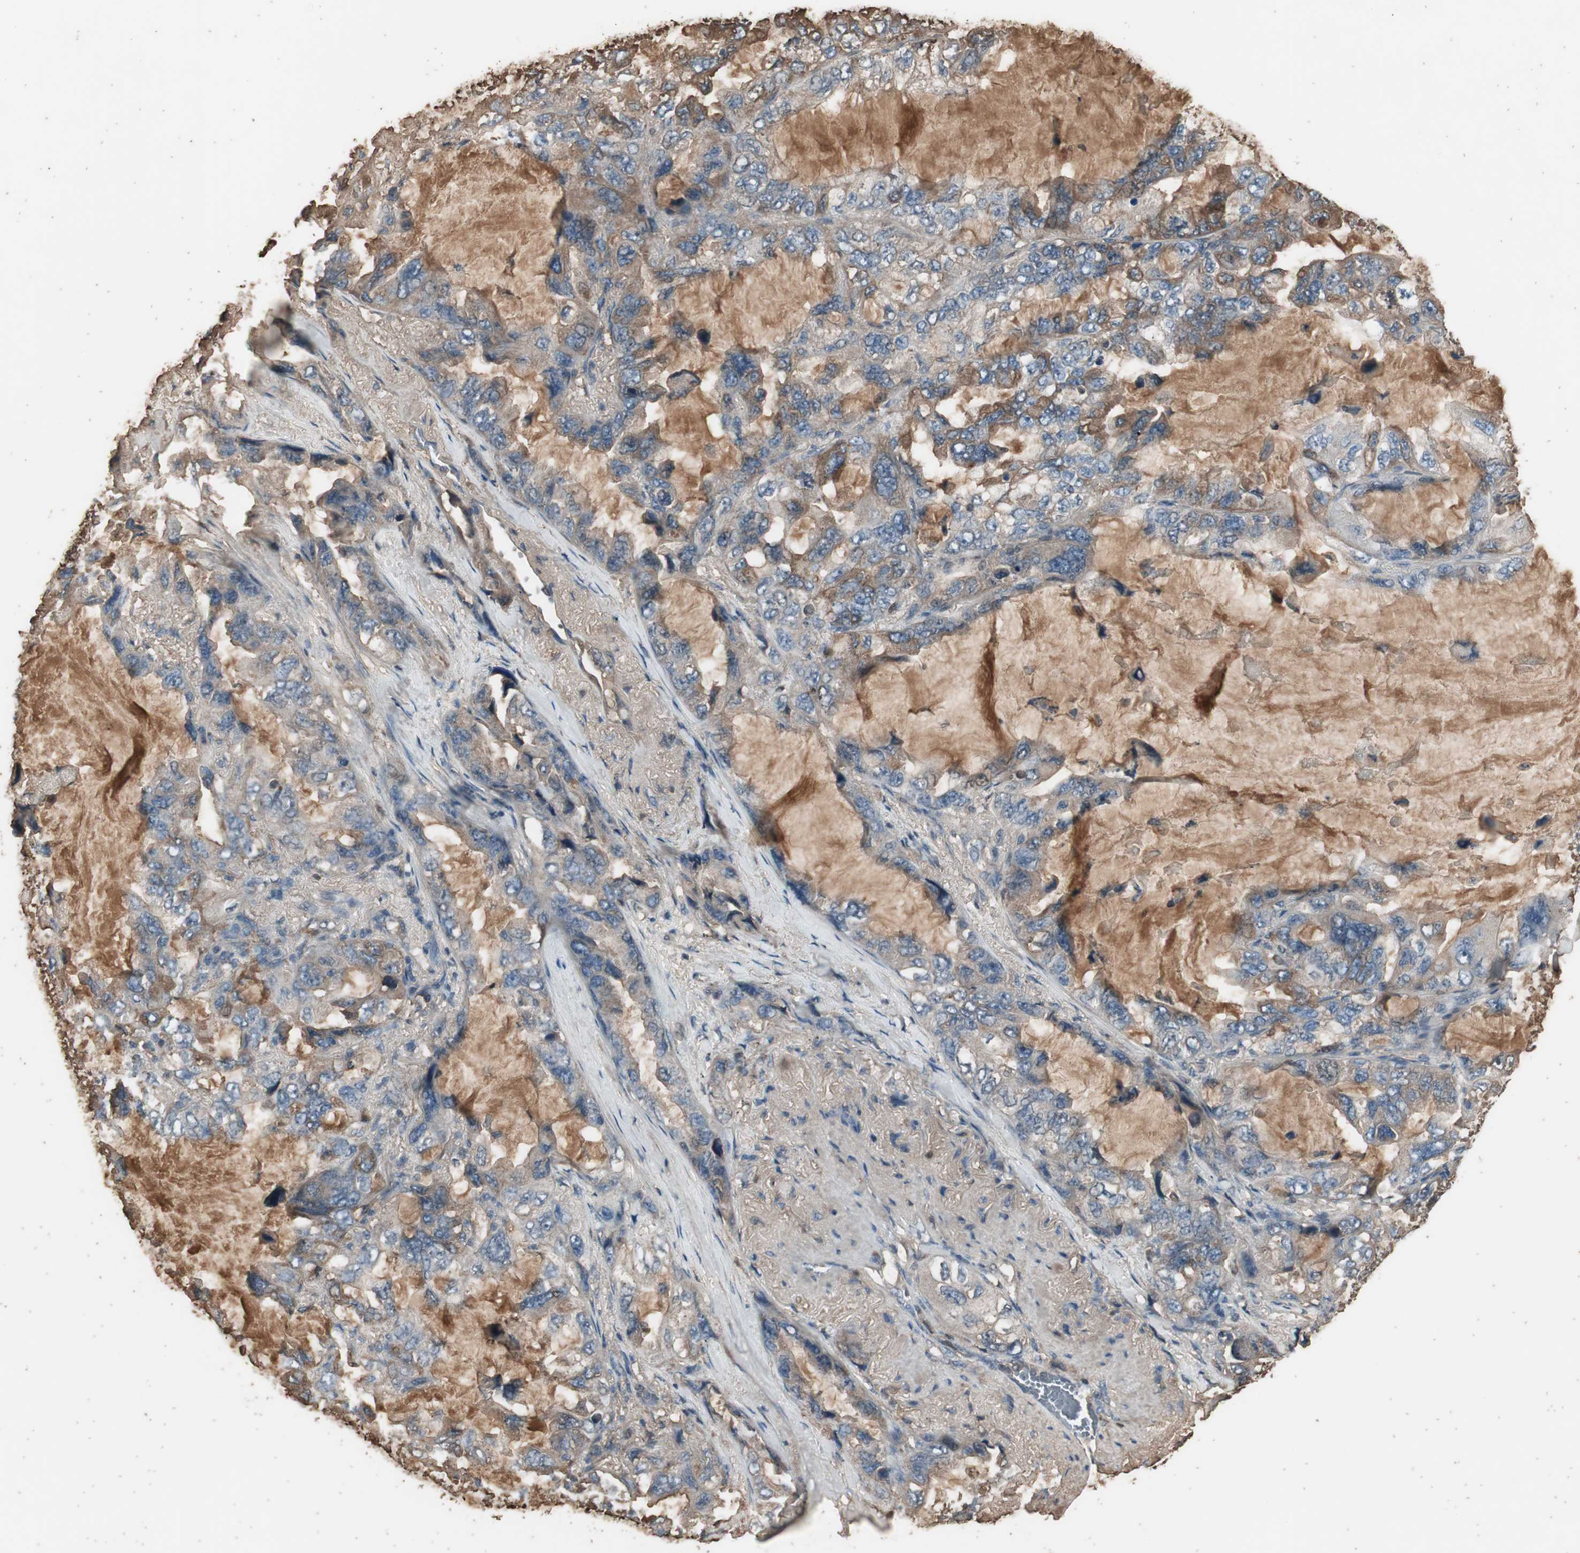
{"staining": {"intensity": "negative", "quantity": "none", "location": "none"}, "tissue": "lung cancer", "cell_type": "Tumor cells", "image_type": "cancer", "snomed": [{"axis": "morphology", "description": "Squamous cell carcinoma, NOS"}, {"axis": "topography", "description": "Lung"}], "caption": "Immunohistochemistry of human lung cancer (squamous cell carcinoma) exhibits no staining in tumor cells.", "gene": "MMP14", "patient": {"sex": "female", "age": 73}}